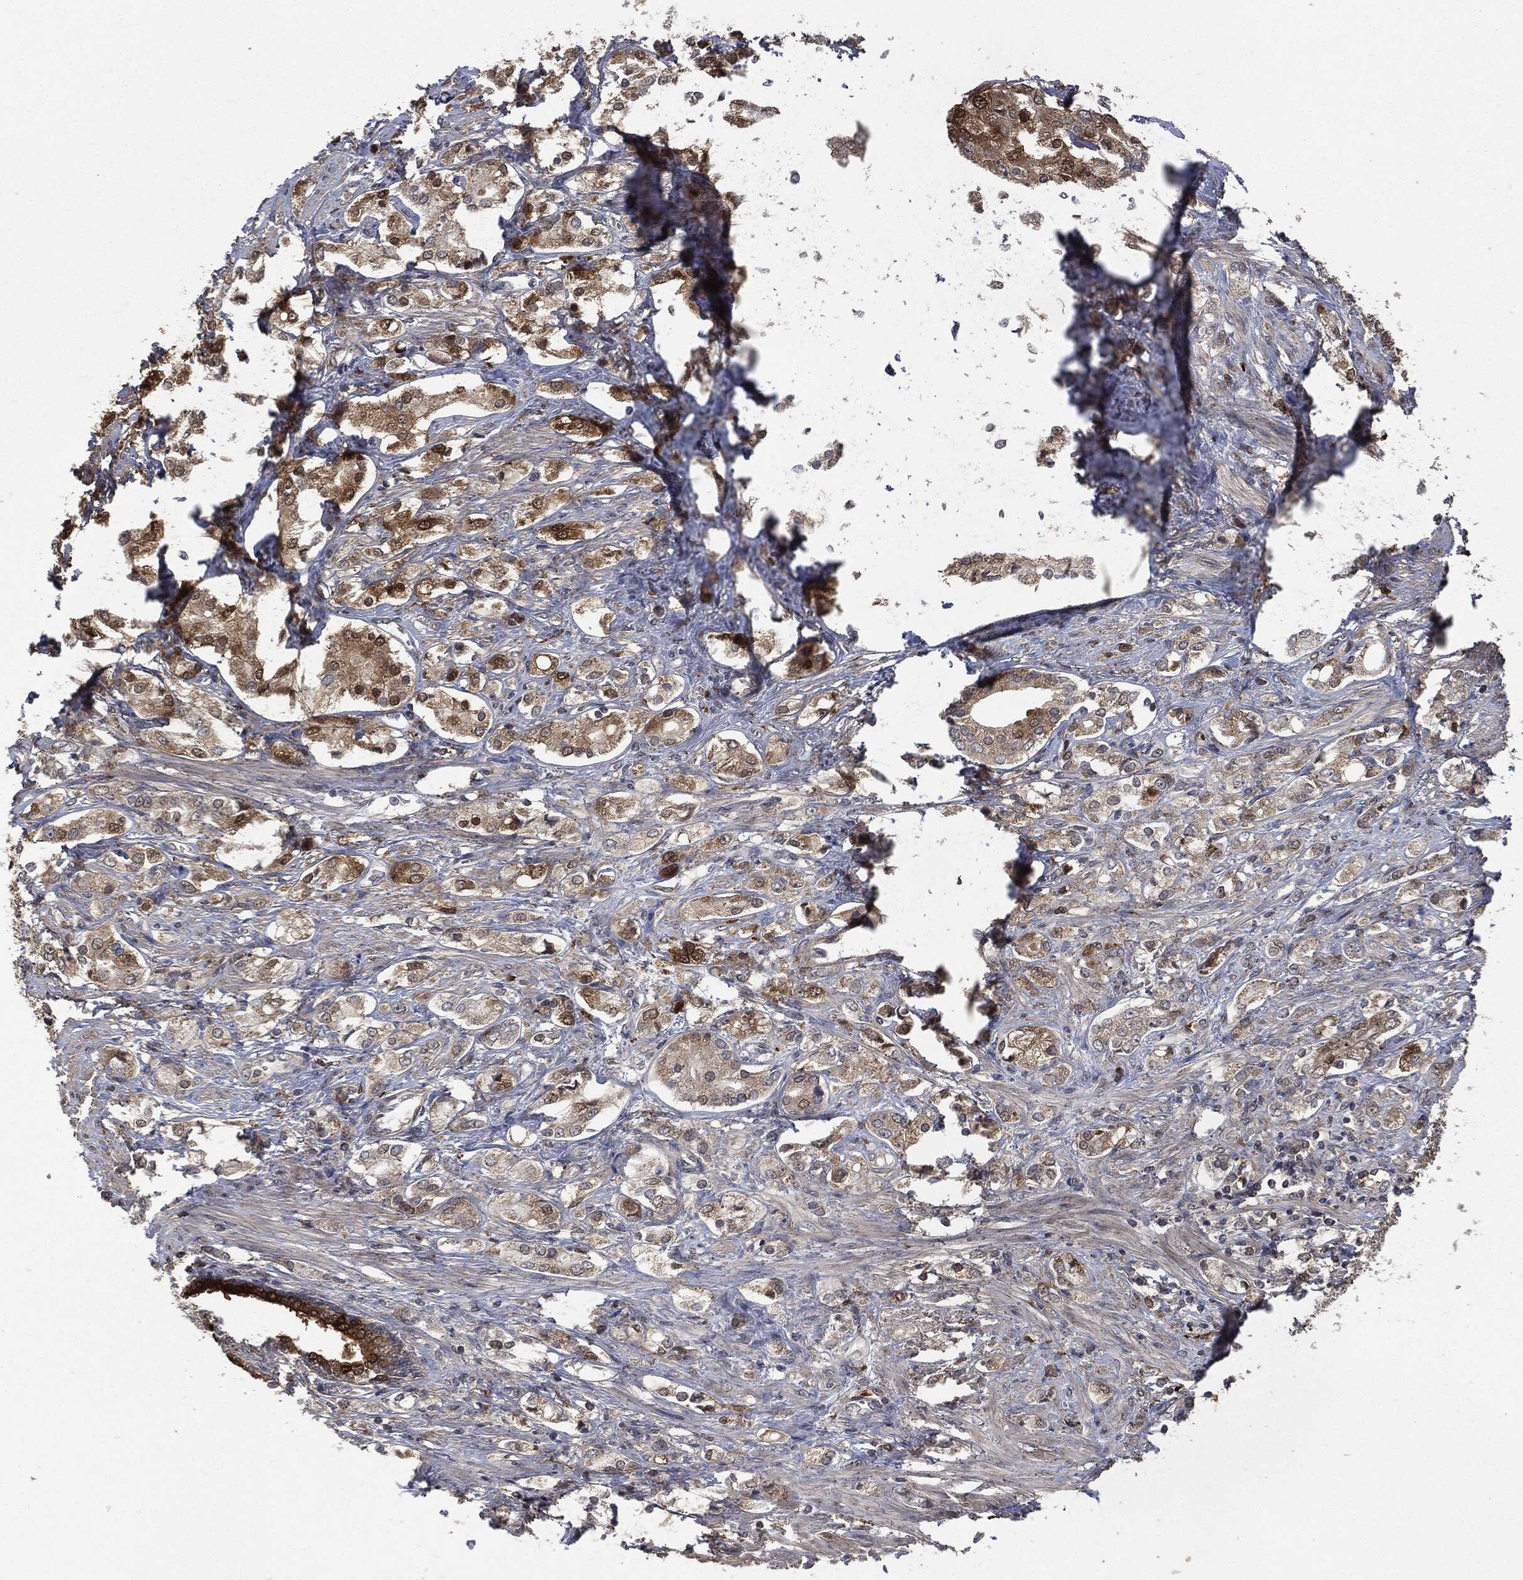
{"staining": {"intensity": "moderate", "quantity": "<25%", "location": "cytoplasmic/membranous"}, "tissue": "prostate cancer", "cell_type": "Tumor cells", "image_type": "cancer", "snomed": [{"axis": "morphology", "description": "Adenocarcinoma, NOS"}, {"axis": "topography", "description": "Prostate and seminal vesicle, NOS"}, {"axis": "topography", "description": "Prostate"}], "caption": "The micrograph reveals staining of prostate cancer, revealing moderate cytoplasmic/membranous protein expression (brown color) within tumor cells.", "gene": "CRABP2", "patient": {"sex": "male", "age": 67}}